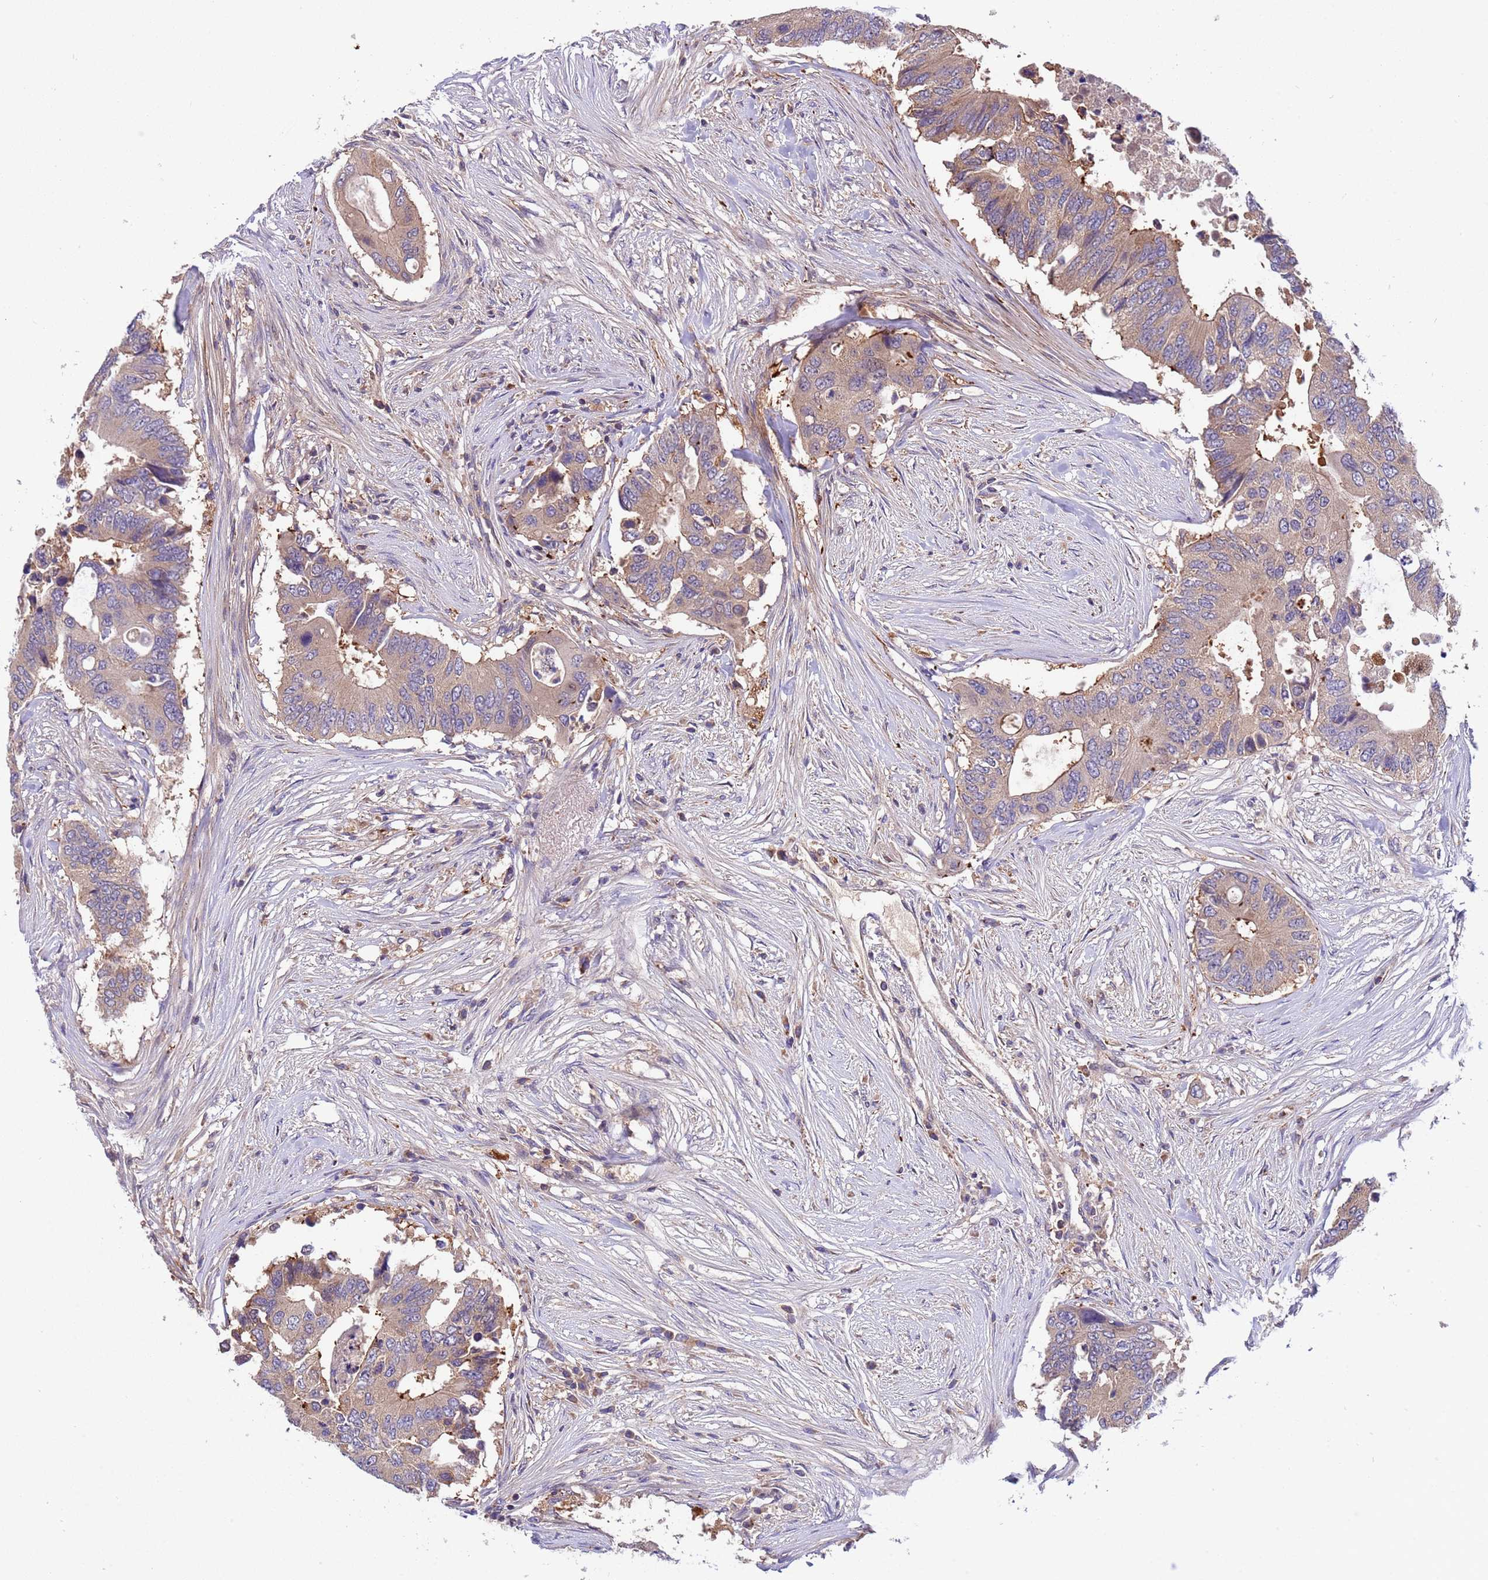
{"staining": {"intensity": "weak", "quantity": ">75%", "location": "cytoplasmic/membranous"}, "tissue": "colorectal cancer", "cell_type": "Tumor cells", "image_type": "cancer", "snomed": [{"axis": "morphology", "description": "Adenocarcinoma, NOS"}, {"axis": "topography", "description": "Colon"}], "caption": "Colorectal adenocarcinoma tissue exhibits weak cytoplasmic/membranous staining in about >75% of tumor cells, visualized by immunohistochemistry.", "gene": "PARP16", "patient": {"sex": "male", "age": 71}}